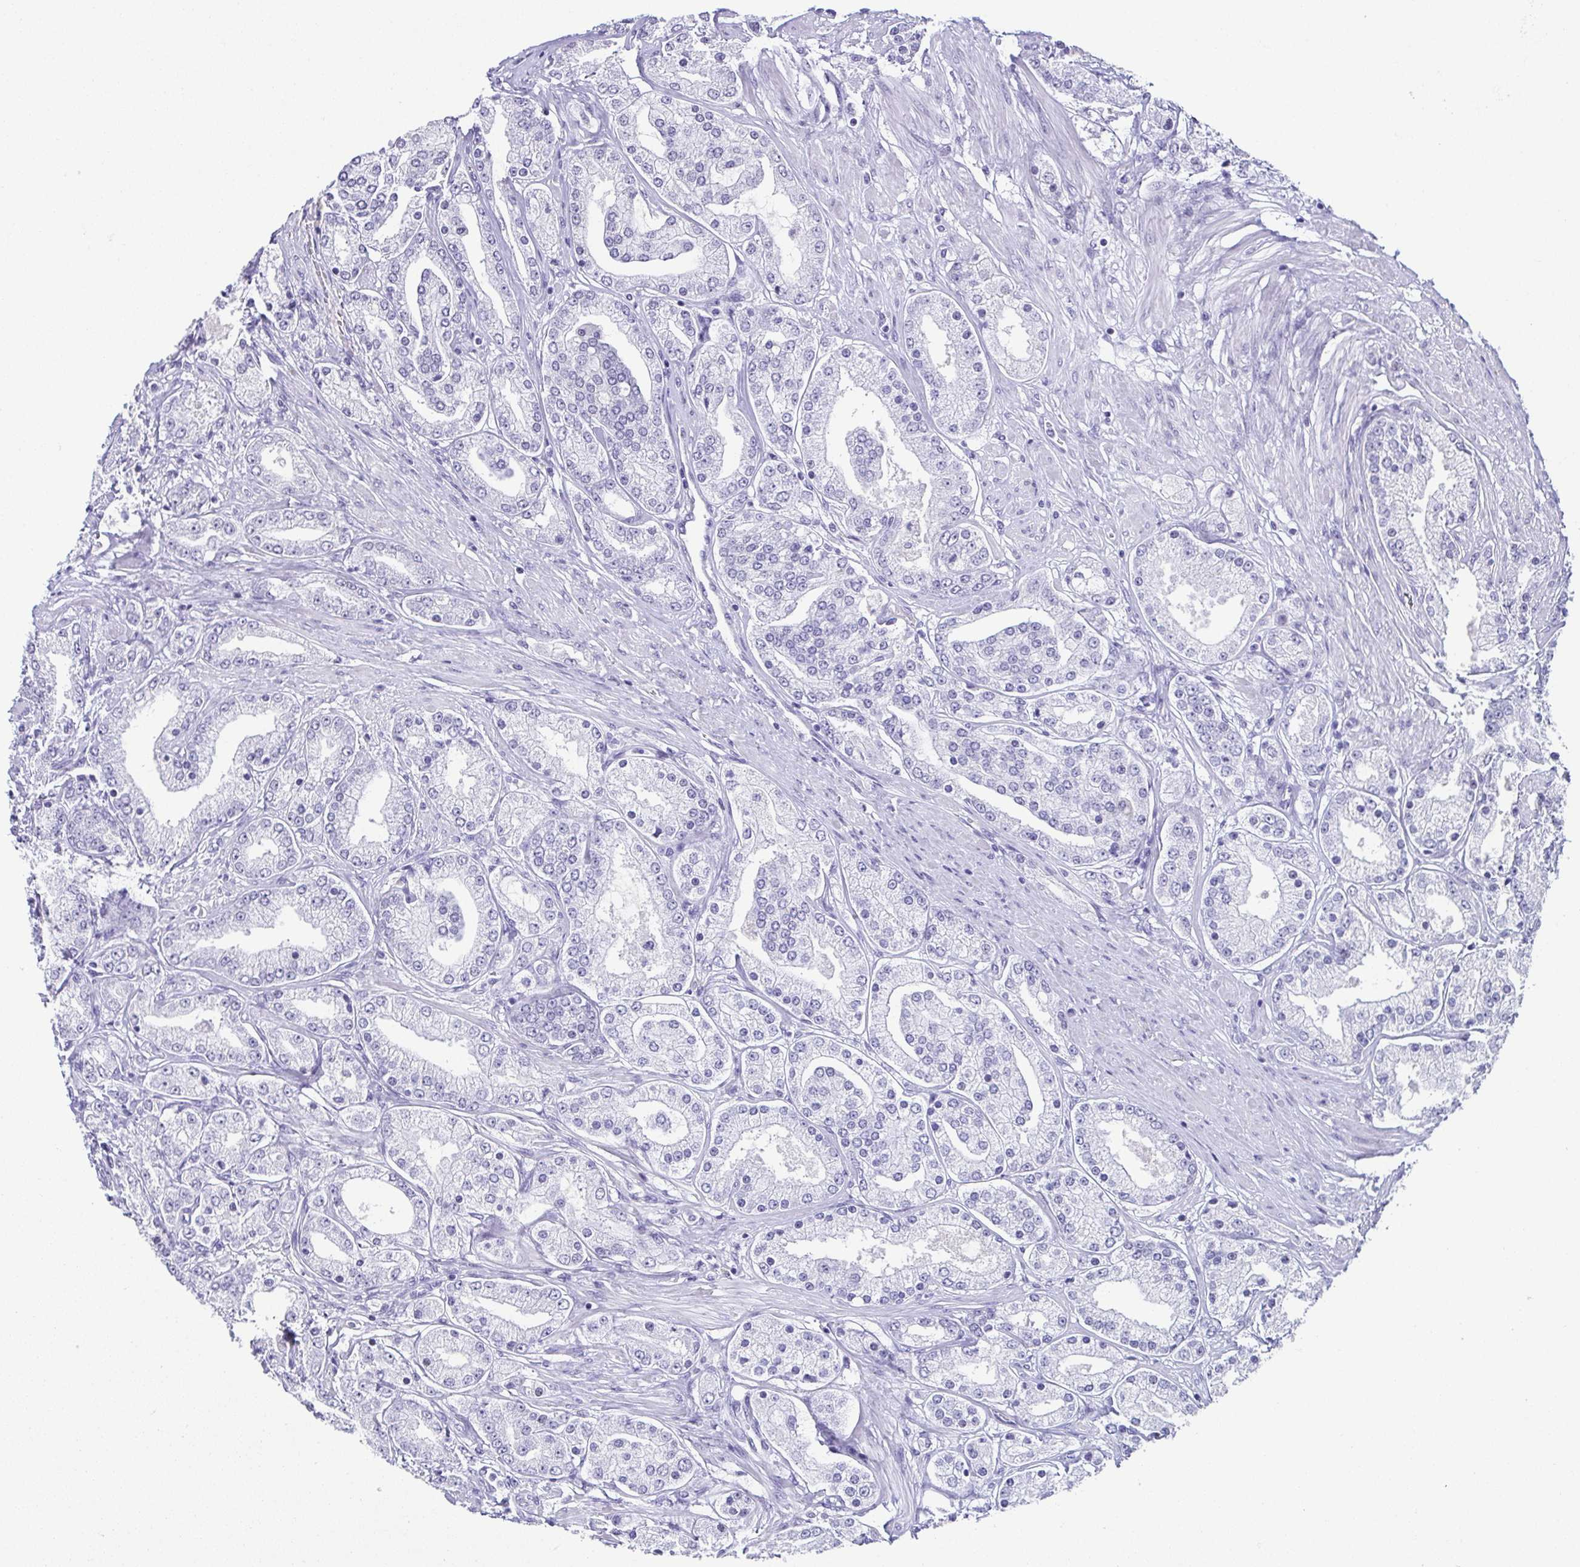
{"staining": {"intensity": "negative", "quantity": "none", "location": "none"}, "tissue": "prostate cancer", "cell_type": "Tumor cells", "image_type": "cancer", "snomed": [{"axis": "morphology", "description": "Adenocarcinoma, High grade"}, {"axis": "topography", "description": "Prostate"}], "caption": "High-grade adenocarcinoma (prostate) was stained to show a protein in brown. There is no significant expression in tumor cells.", "gene": "ESX1", "patient": {"sex": "male", "age": 67}}